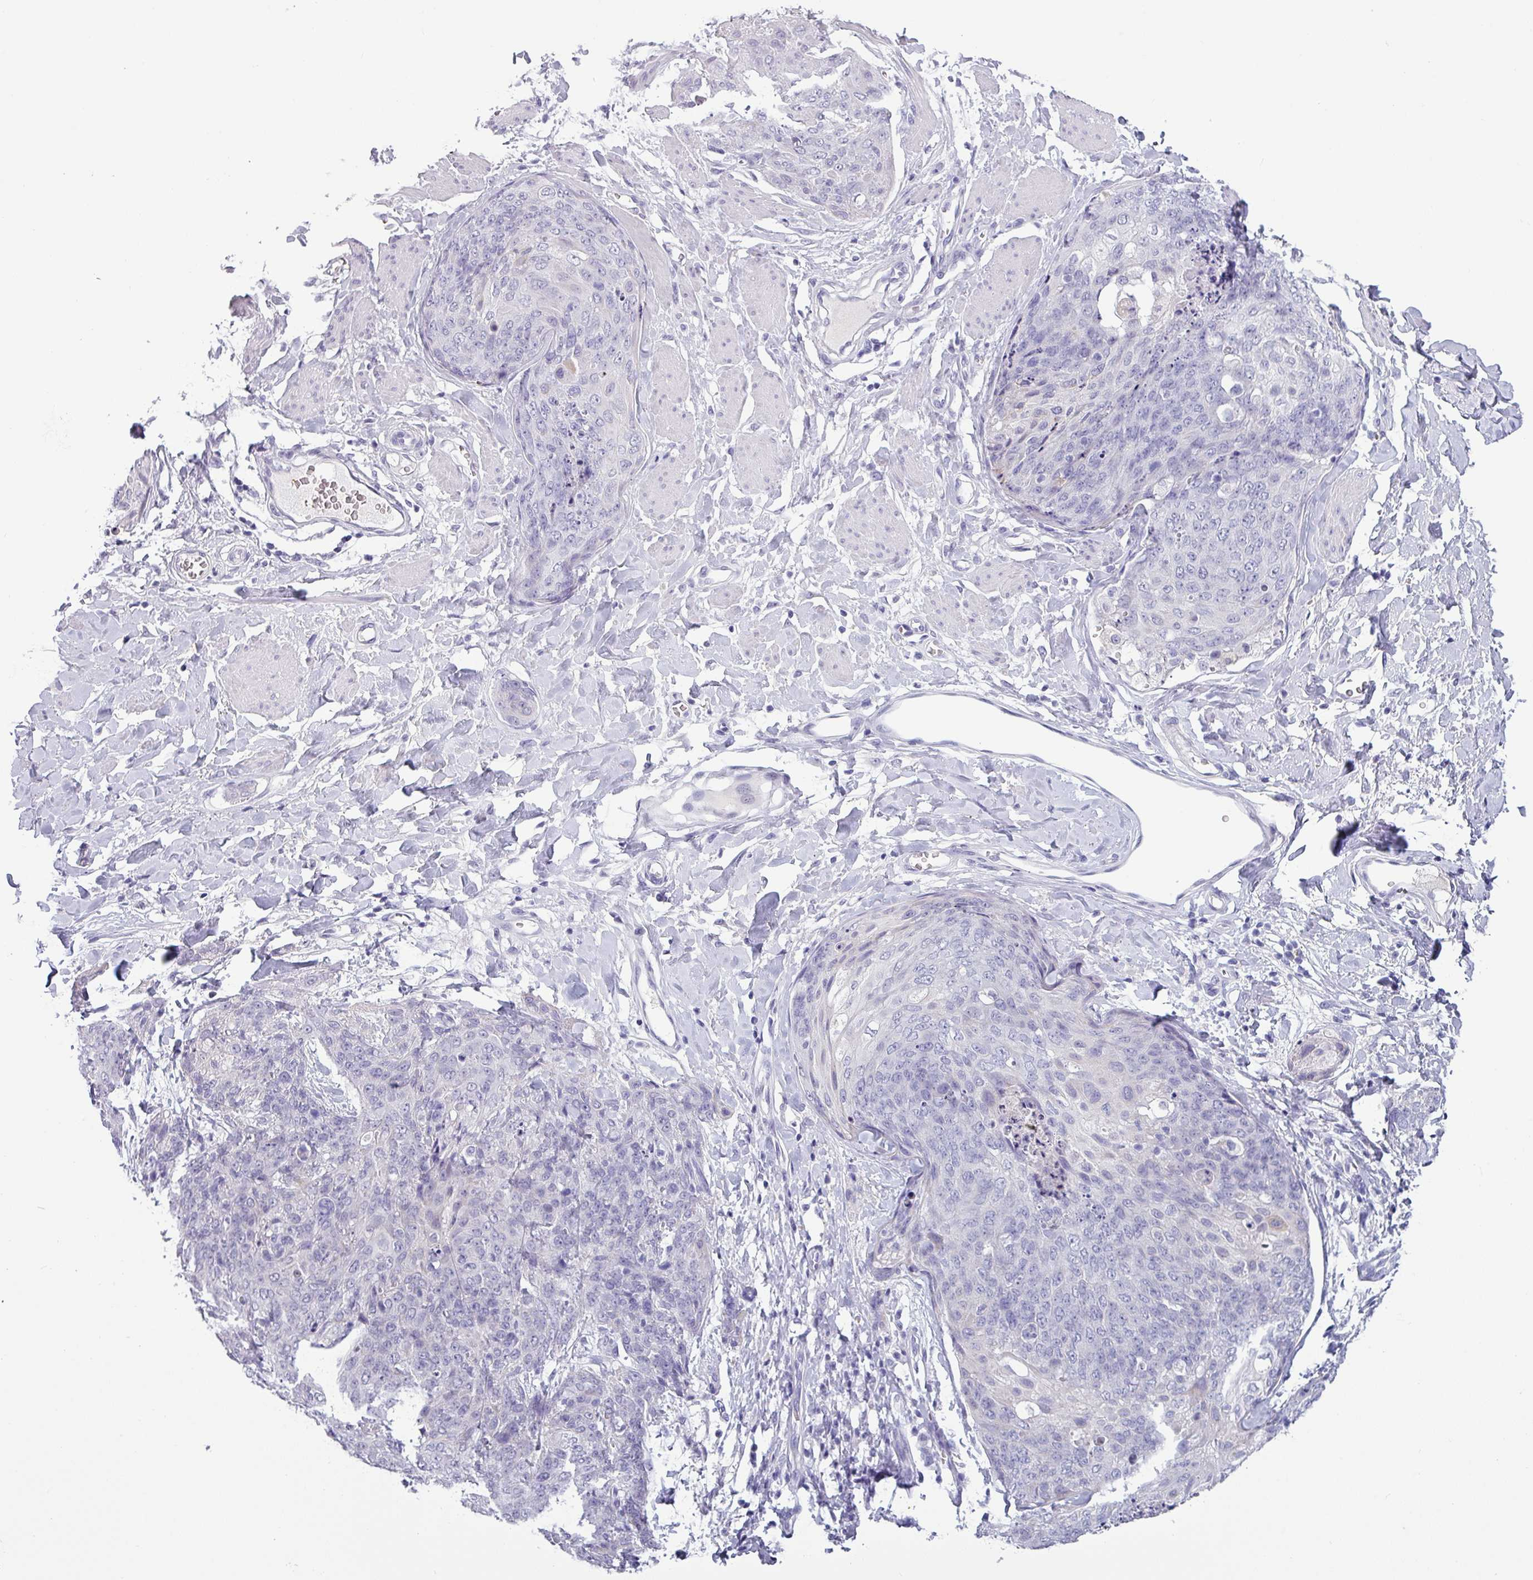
{"staining": {"intensity": "negative", "quantity": "none", "location": "none"}, "tissue": "skin cancer", "cell_type": "Tumor cells", "image_type": "cancer", "snomed": [{"axis": "morphology", "description": "Squamous cell carcinoma, NOS"}, {"axis": "topography", "description": "Skin"}, {"axis": "topography", "description": "Vulva"}], "caption": "Skin cancer was stained to show a protein in brown. There is no significant staining in tumor cells. Brightfield microscopy of immunohistochemistry (IHC) stained with DAB (brown) and hematoxylin (blue), captured at high magnification.", "gene": "SLC26A9", "patient": {"sex": "female", "age": 85}}